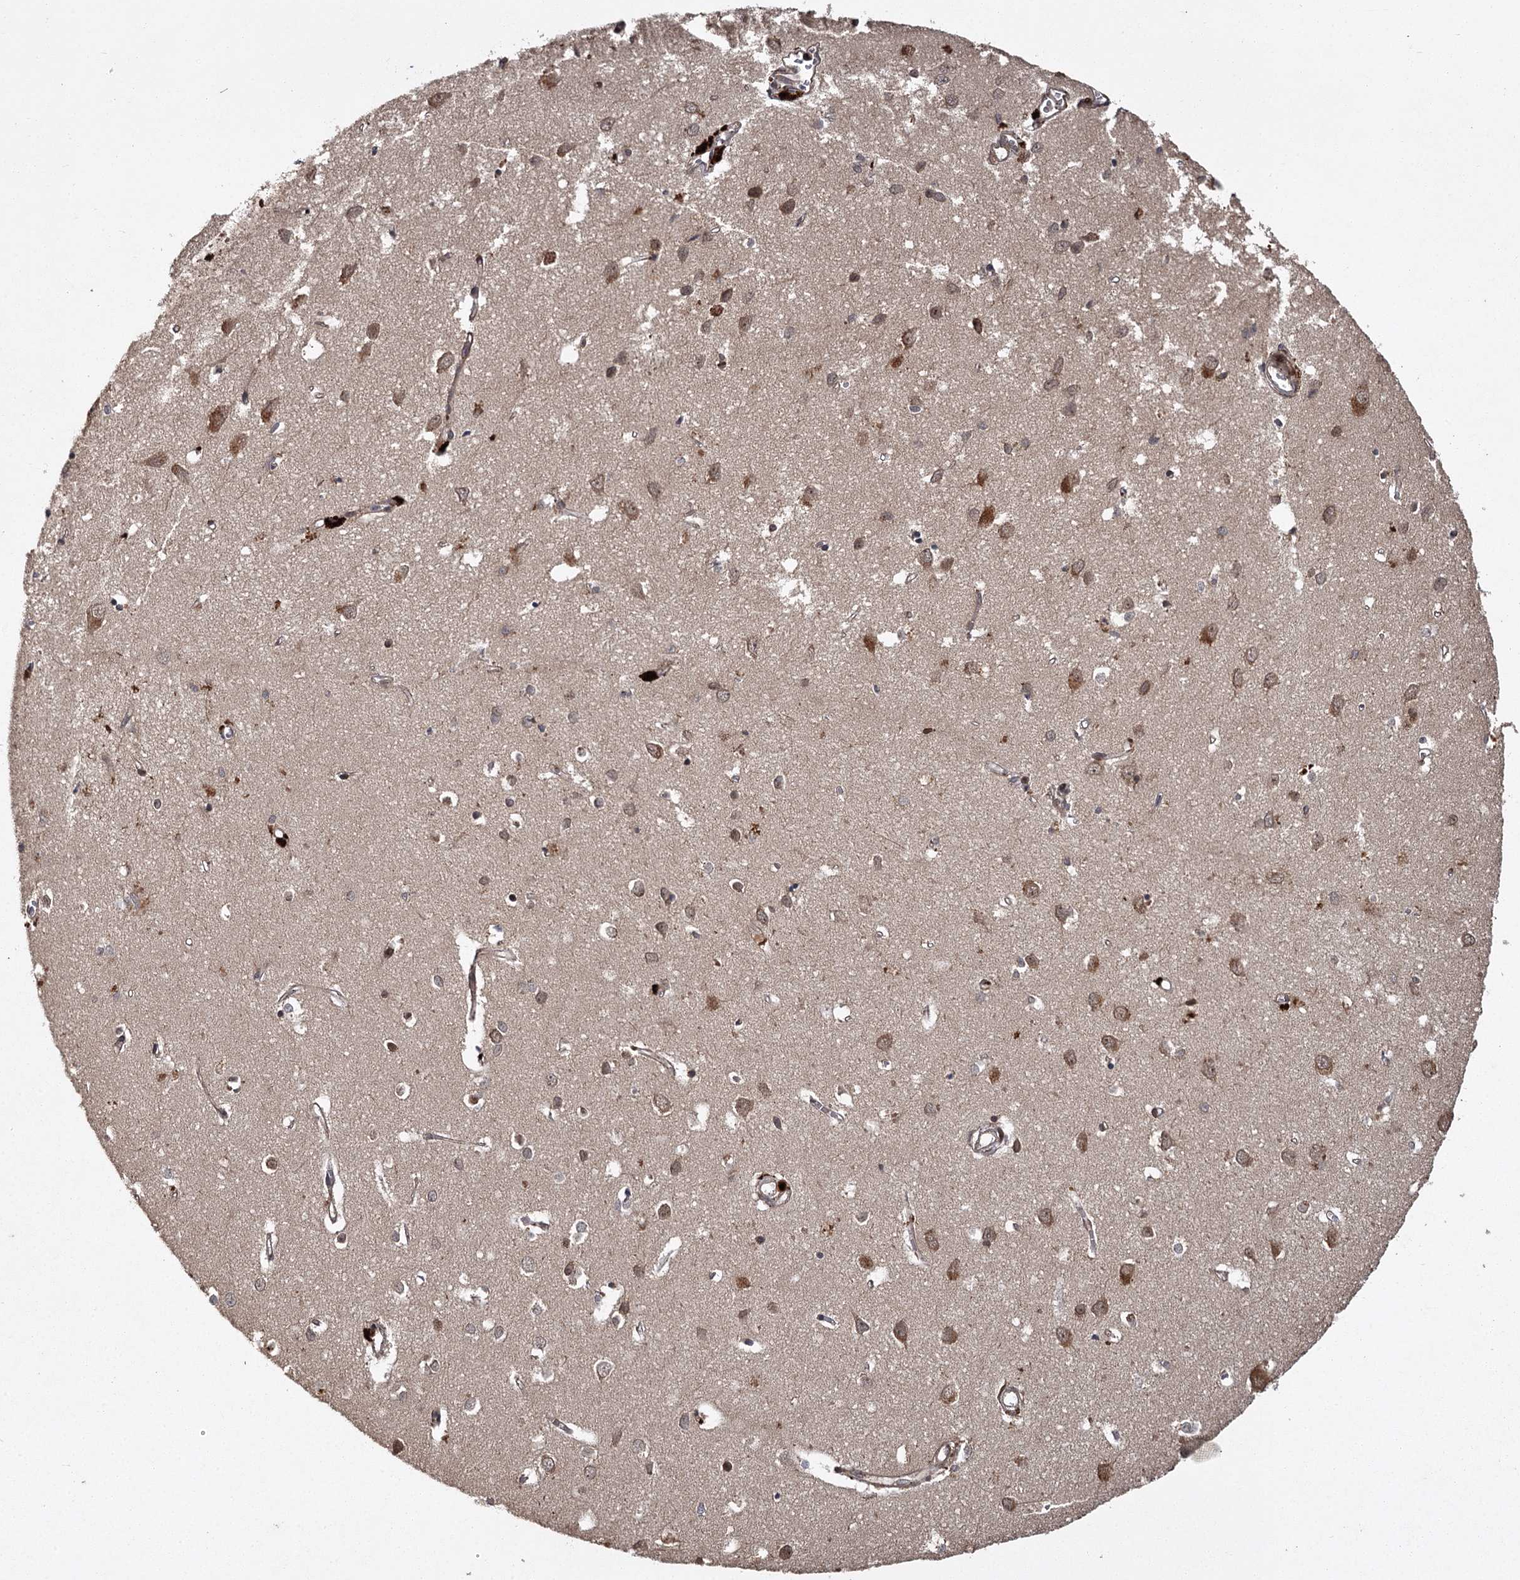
{"staining": {"intensity": "weak", "quantity": ">75%", "location": "cytoplasmic/membranous"}, "tissue": "cerebral cortex", "cell_type": "Endothelial cells", "image_type": "normal", "snomed": [{"axis": "morphology", "description": "Normal tissue, NOS"}, {"axis": "topography", "description": "Cerebral cortex"}], "caption": "Immunohistochemical staining of normal cerebral cortex reveals >75% levels of weak cytoplasmic/membranous protein staining in approximately >75% of endothelial cells.", "gene": "RPAP3", "patient": {"sex": "female", "age": 64}}